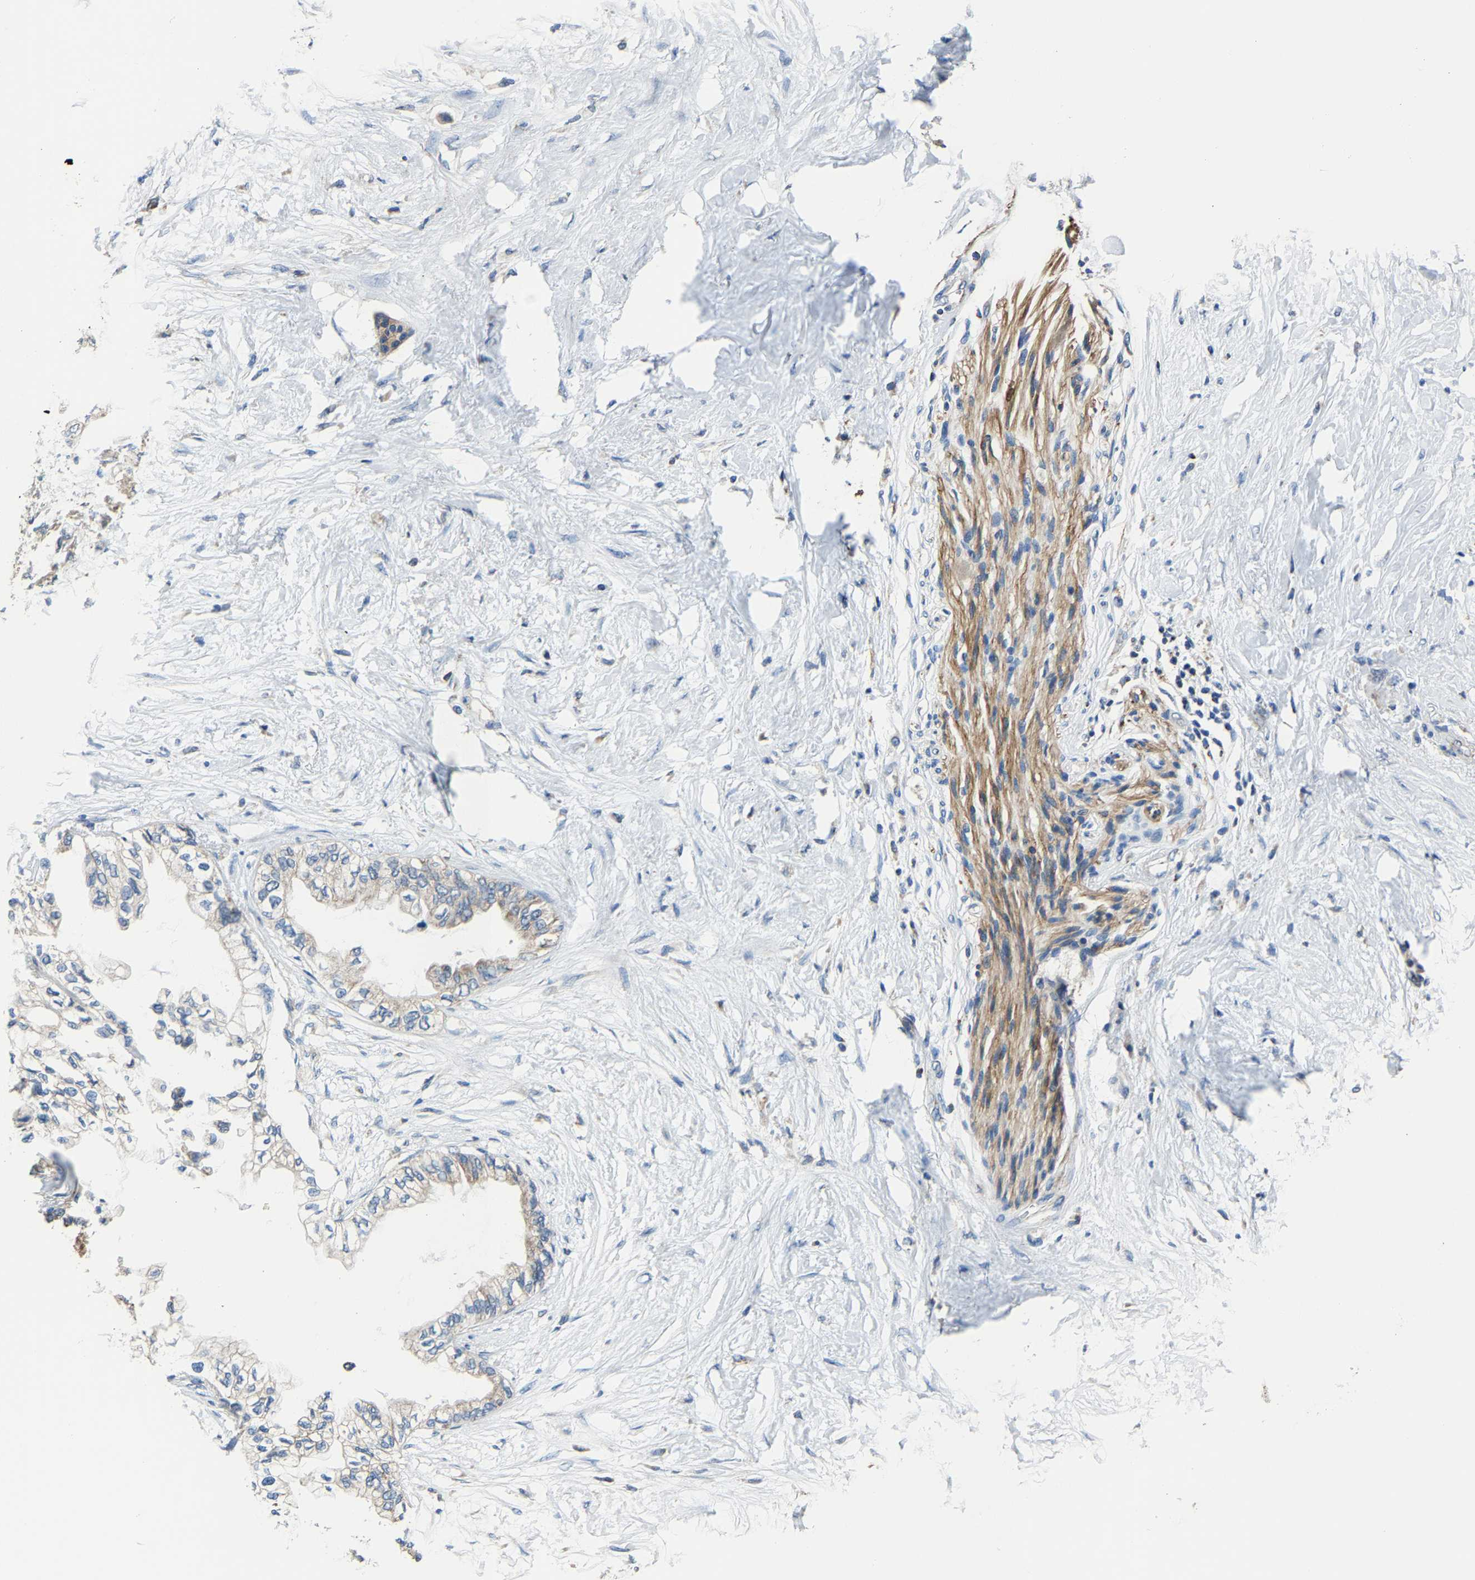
{"staining": {"intensity": "weak", "quantity": "<25%", "location": "cytoplasmic/membranous"}, "tissue": "pancreatic cancer", "cell_type": "Tumor cells", "image_type": "cancer", "snomed": [{"axis": "morphology", "description": "Normal tissue, NOS"}, {"axis": "morphology", "description": "Adenocarcinoma, NOS"}, {"axis": "topography", "description": "Pancreas"}, {"axis": "topography", "description": "Duodenum"}], "caption": "Adenocarcinoma (pancreatic) was stained to show a protein in brown. There is no significant expression in tumor cells.", "gene": "AGK", "patient": {"sex": "female", "age": 60}}